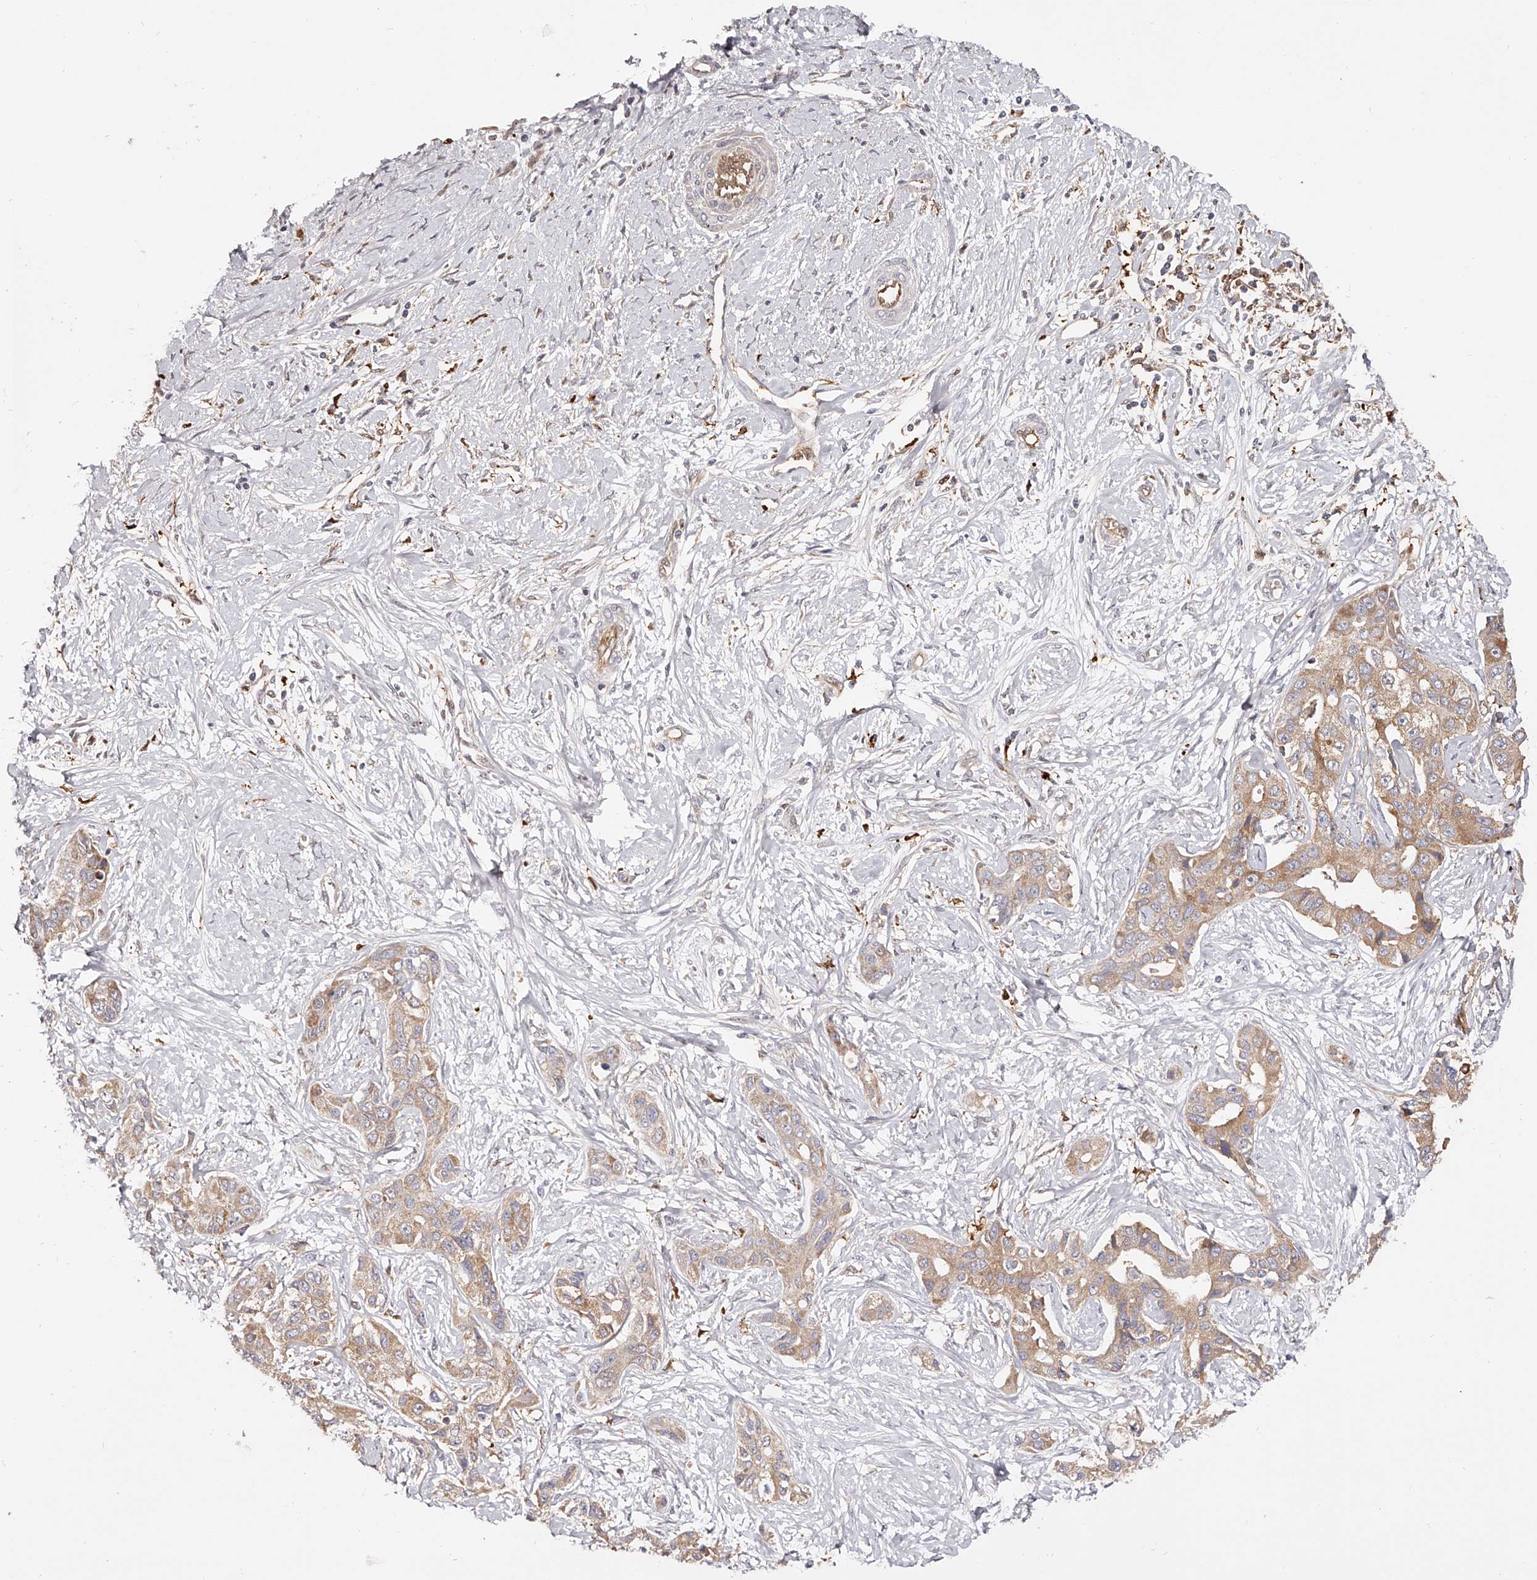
{"staining": {"intensity": "moderate", "quantity": ">75%", "location": "cytoplasmic/membranous"}, "tissue": "liver cancer", "cell_type": "Tumor cells", "image_type": "cancer", "snomed": [{"axis": "morphology", "description": "Cholangiocarcinoma"}, {"axis": "topography", "description": "Liver"}], "caption": "Brown immunohistochemical staining in human liver cancer (cholangiocarcinoma) shows moderate cytoplasmic/membranous staining in about >75% of tumor cells.", "gene": "LAP3", "patient": {"sex": "male", "age": 59}}